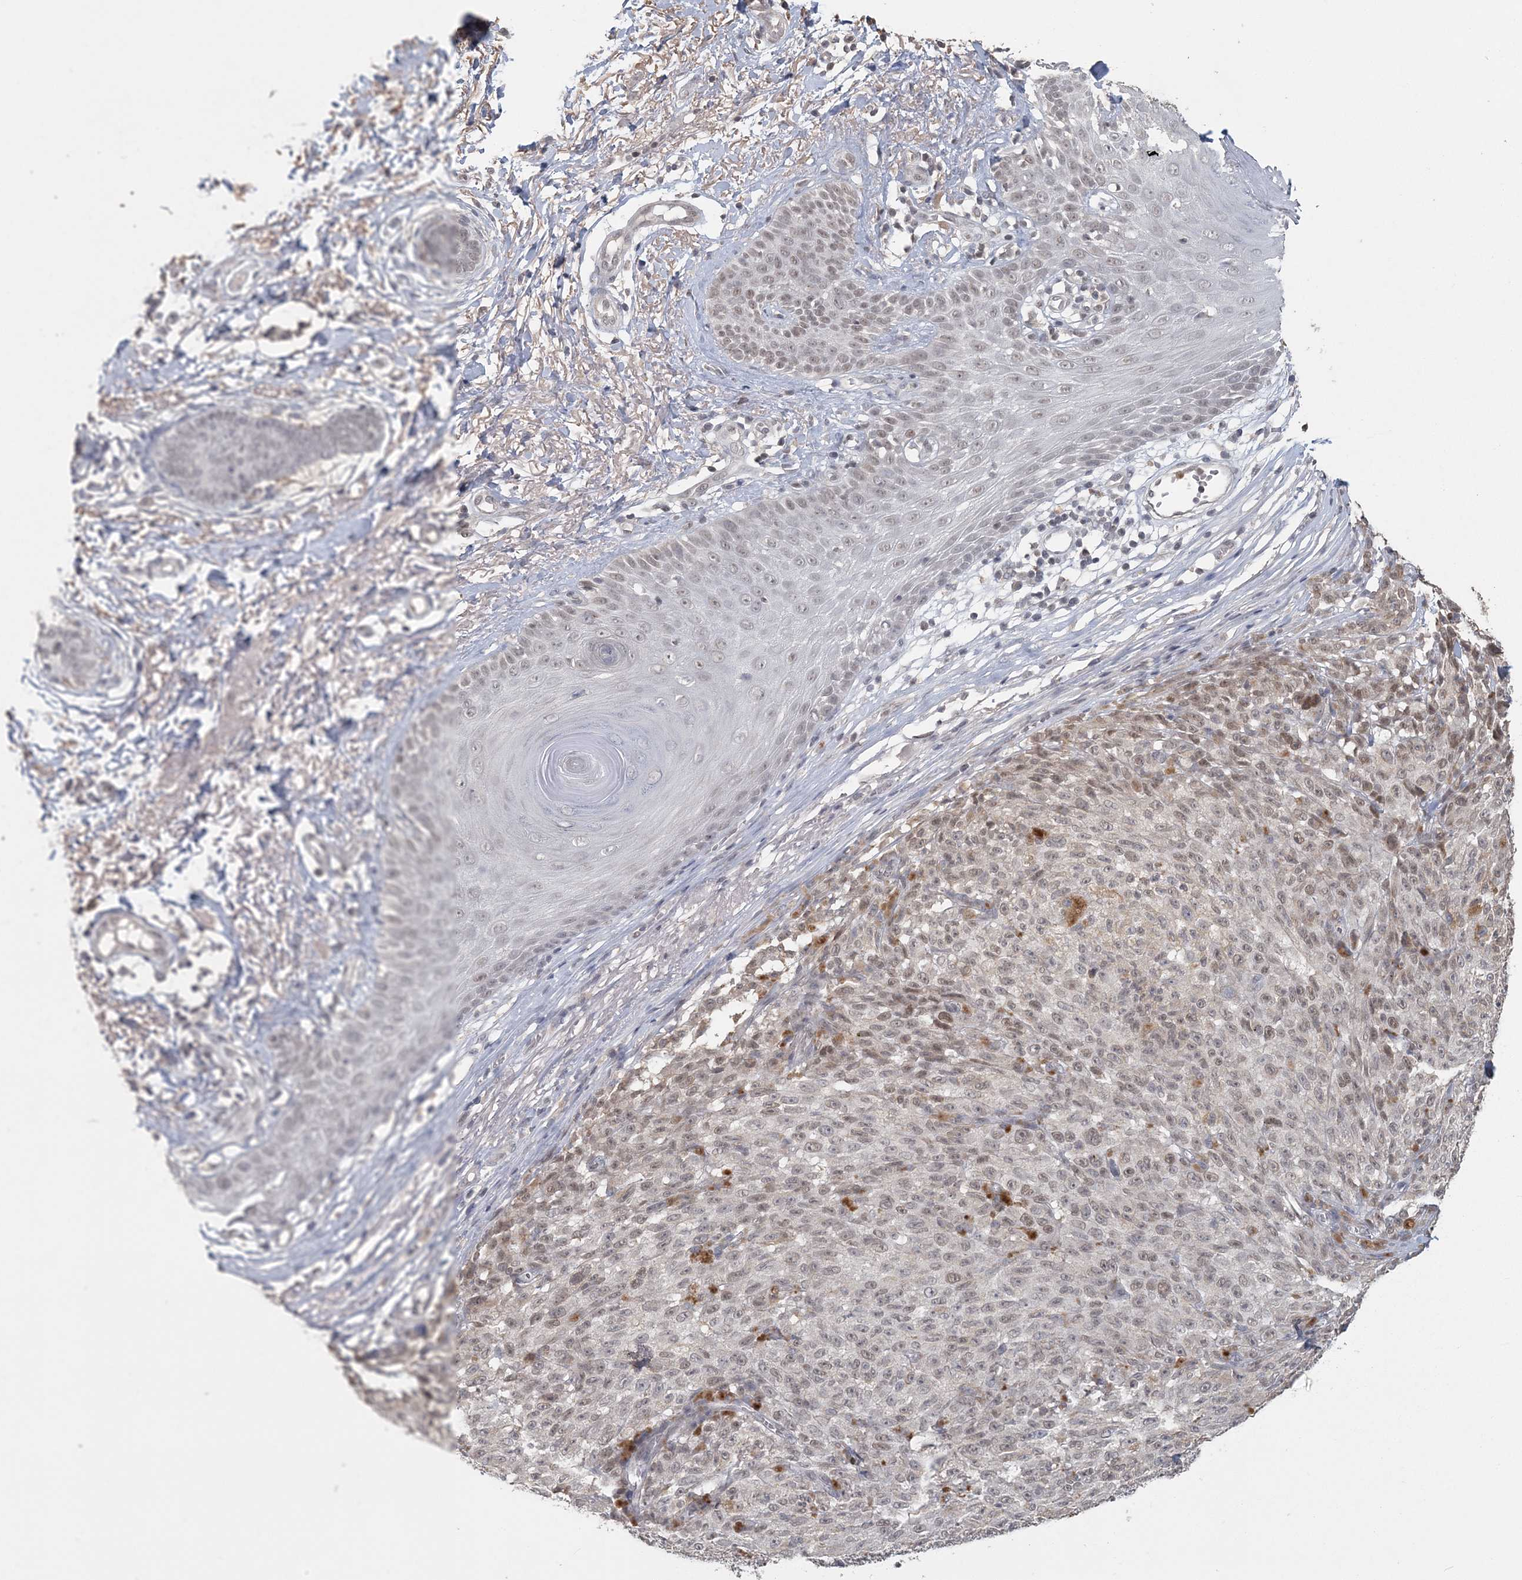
{"staining": {"intensity": "weak", "quantity": "<25%", "location": "nuclear"}, "tissue": "melanoma", "cell_type": "Tumor cells", "image_type": "cancer", "snomed": [{"axis": "morphology", "description": "Malignant melanoma, NOS"}, {"axis": "topography", "description": "Skin"}], "caption": "Immunohistochemistry (IHC) histopathology image of neoplastic tissue: malignant melanoma stained with DAB shows no significant protein expression in tumor cells.", "gene": "UIMC1", "patient": {"sex": "female", "age": 82}}